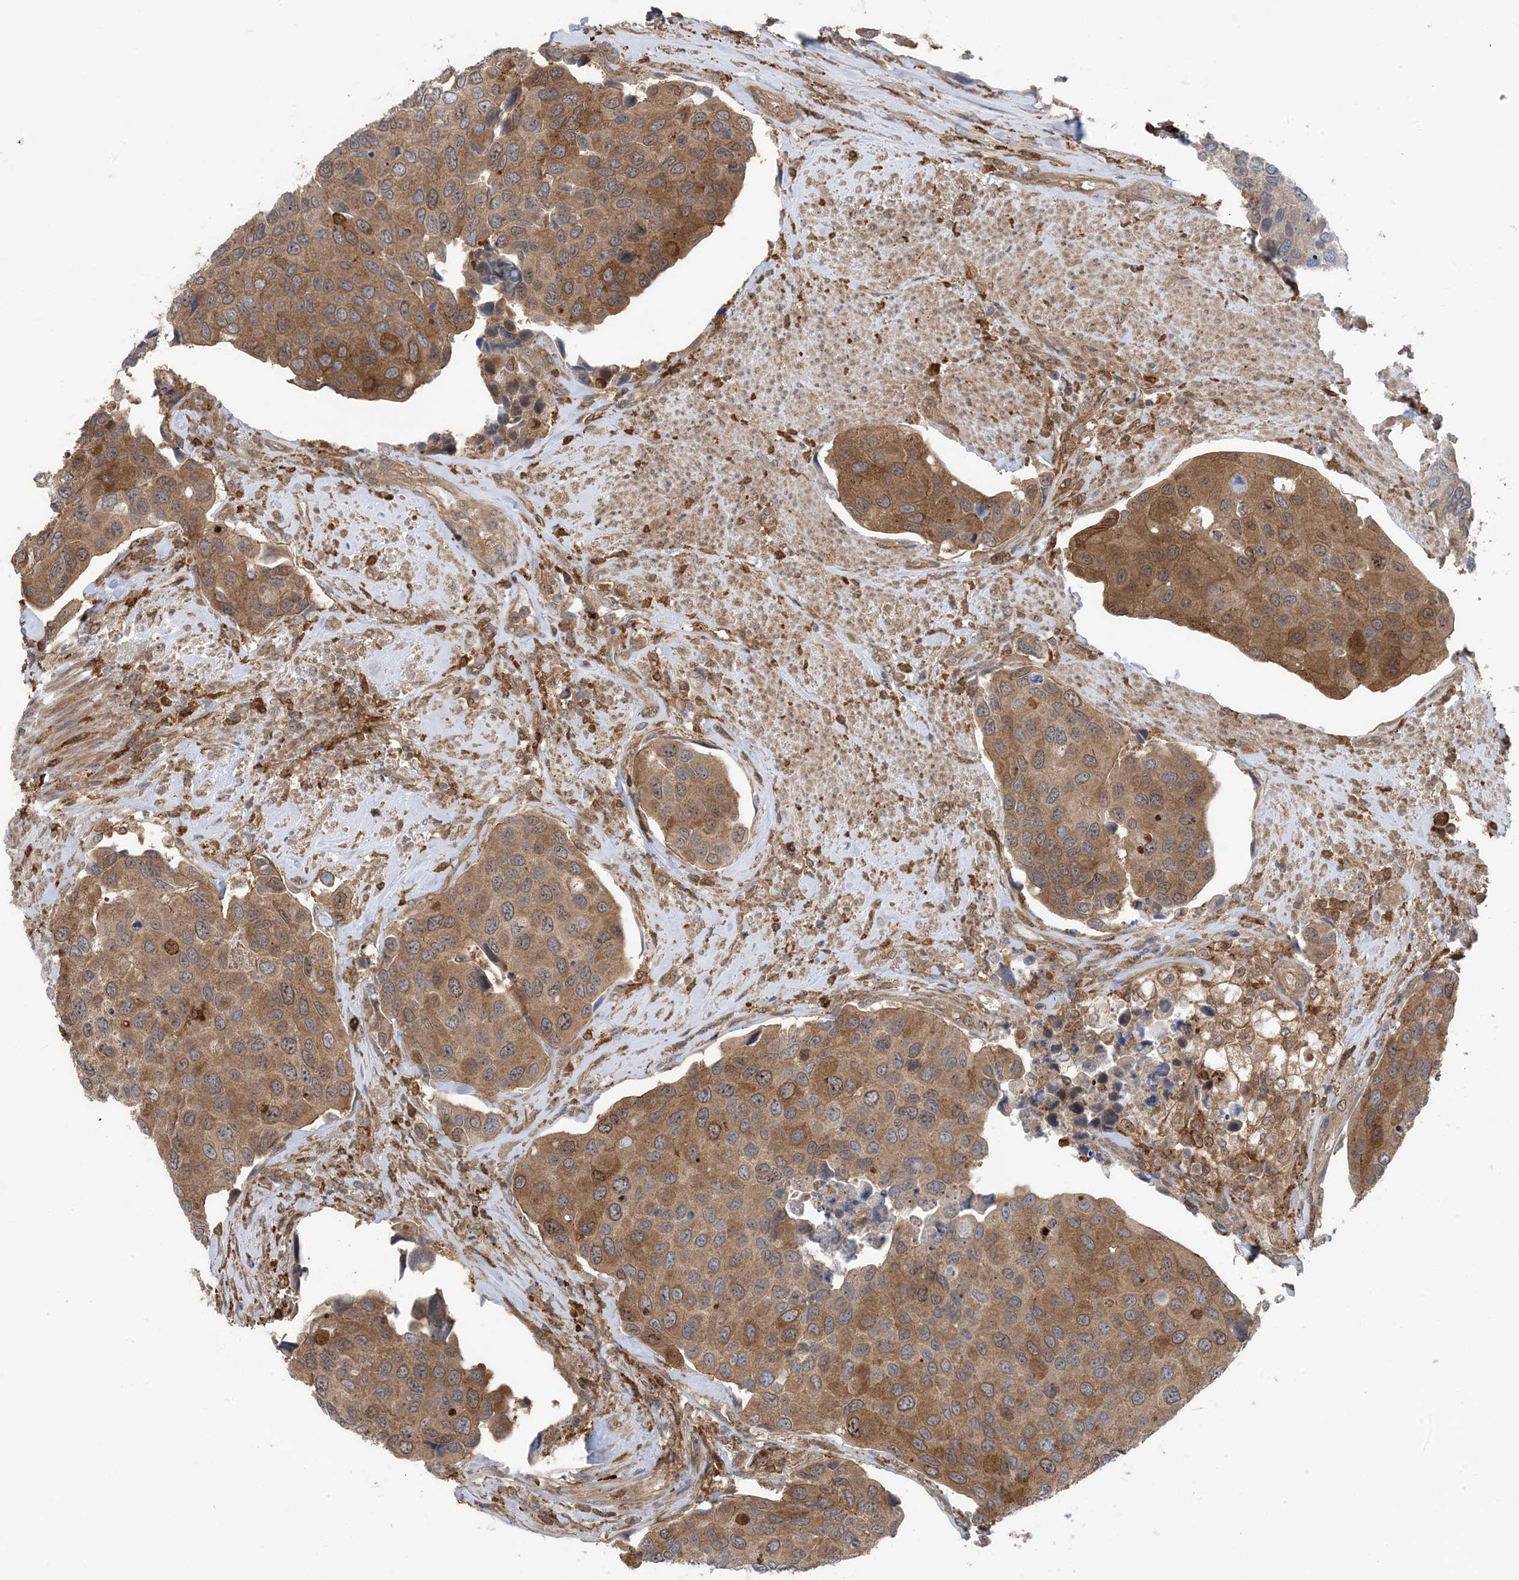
{"staining": {"intensity": "moderate", "quantity": "25%-75%", "location": "cytoplasmic/membranous"}, "tissue": "urothelial cancer", "cell_type": "Tumor cells", "image_type": "cancer", "snomed": [{"axis": "morphology", "description": "Urothelial carcinoma, High grade"}, {"axis": "topography", "description": "Urinary bladder"}], "caption": "High-grade urothelial carcinoma stained for a protein (brown) demonstrates moderate cytoplasmic/membranous positive expression in about 25%-75% of tumor cells.", "gene": "HS1BP3", "patient": {"sex": "male", "age": 74}}